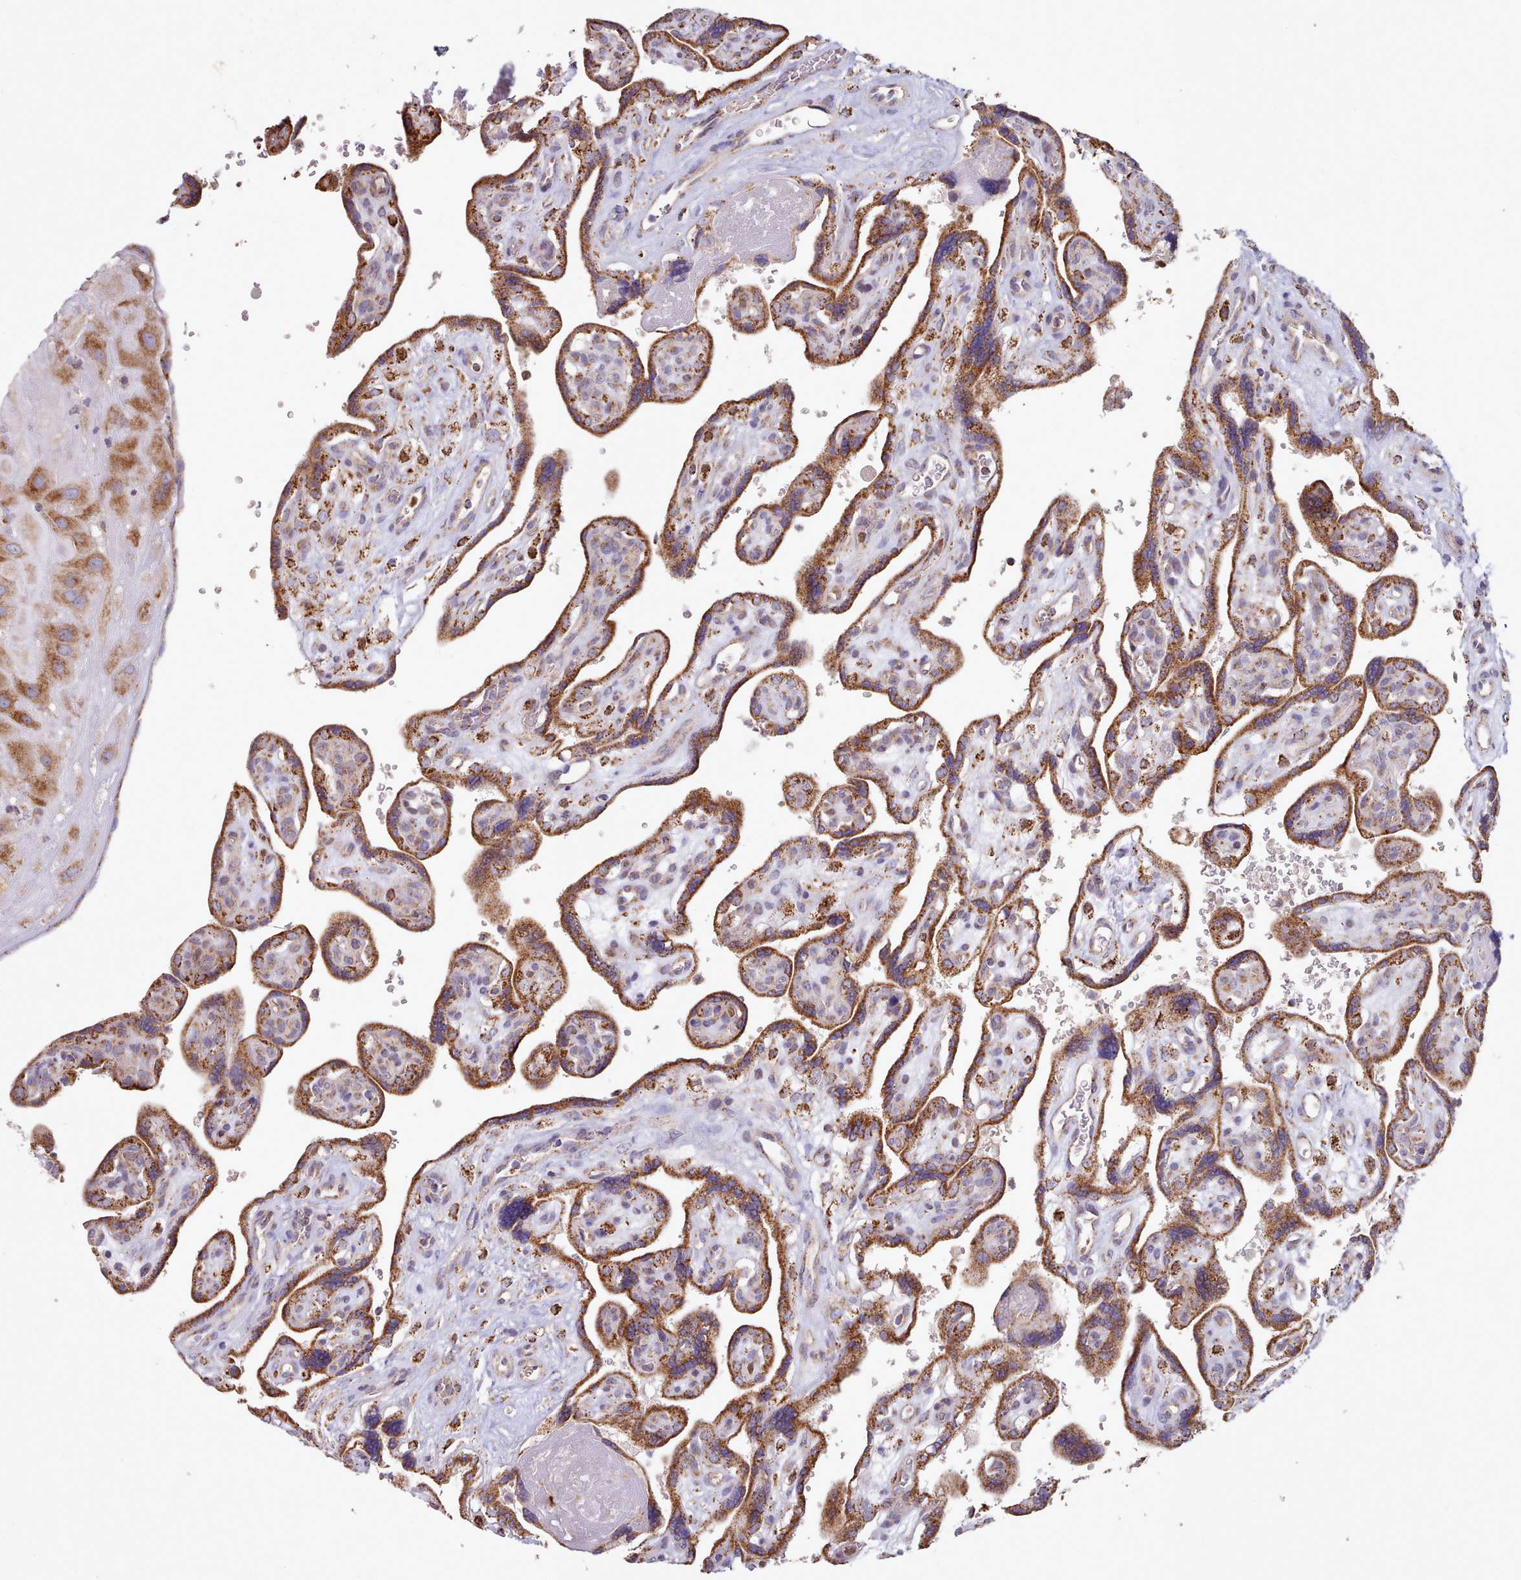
{"staining": {"intensity": "strong", "quantity": ">75%", "location": "cytoplasmic/membranous"}, "tissue": "placenta", "cell_type": "Decidual cells", "image_type": "normal", "snomed": [{"axis": "morphology", "description": "Normal tissue, NOS"}, {"axis": "topography", "description": "Placenta"}], "caption": "High-magnification brightfield microscopy of unremarkable placenta stained with DAB (brown) and counterstained with hematoxylin (blue). decidual cells exhibit strong cytoplasmic/membranous expression is present in approximately>75% of cells.", "gene": "HSDL2", "patient": {"sex": "female", "age": 39}}